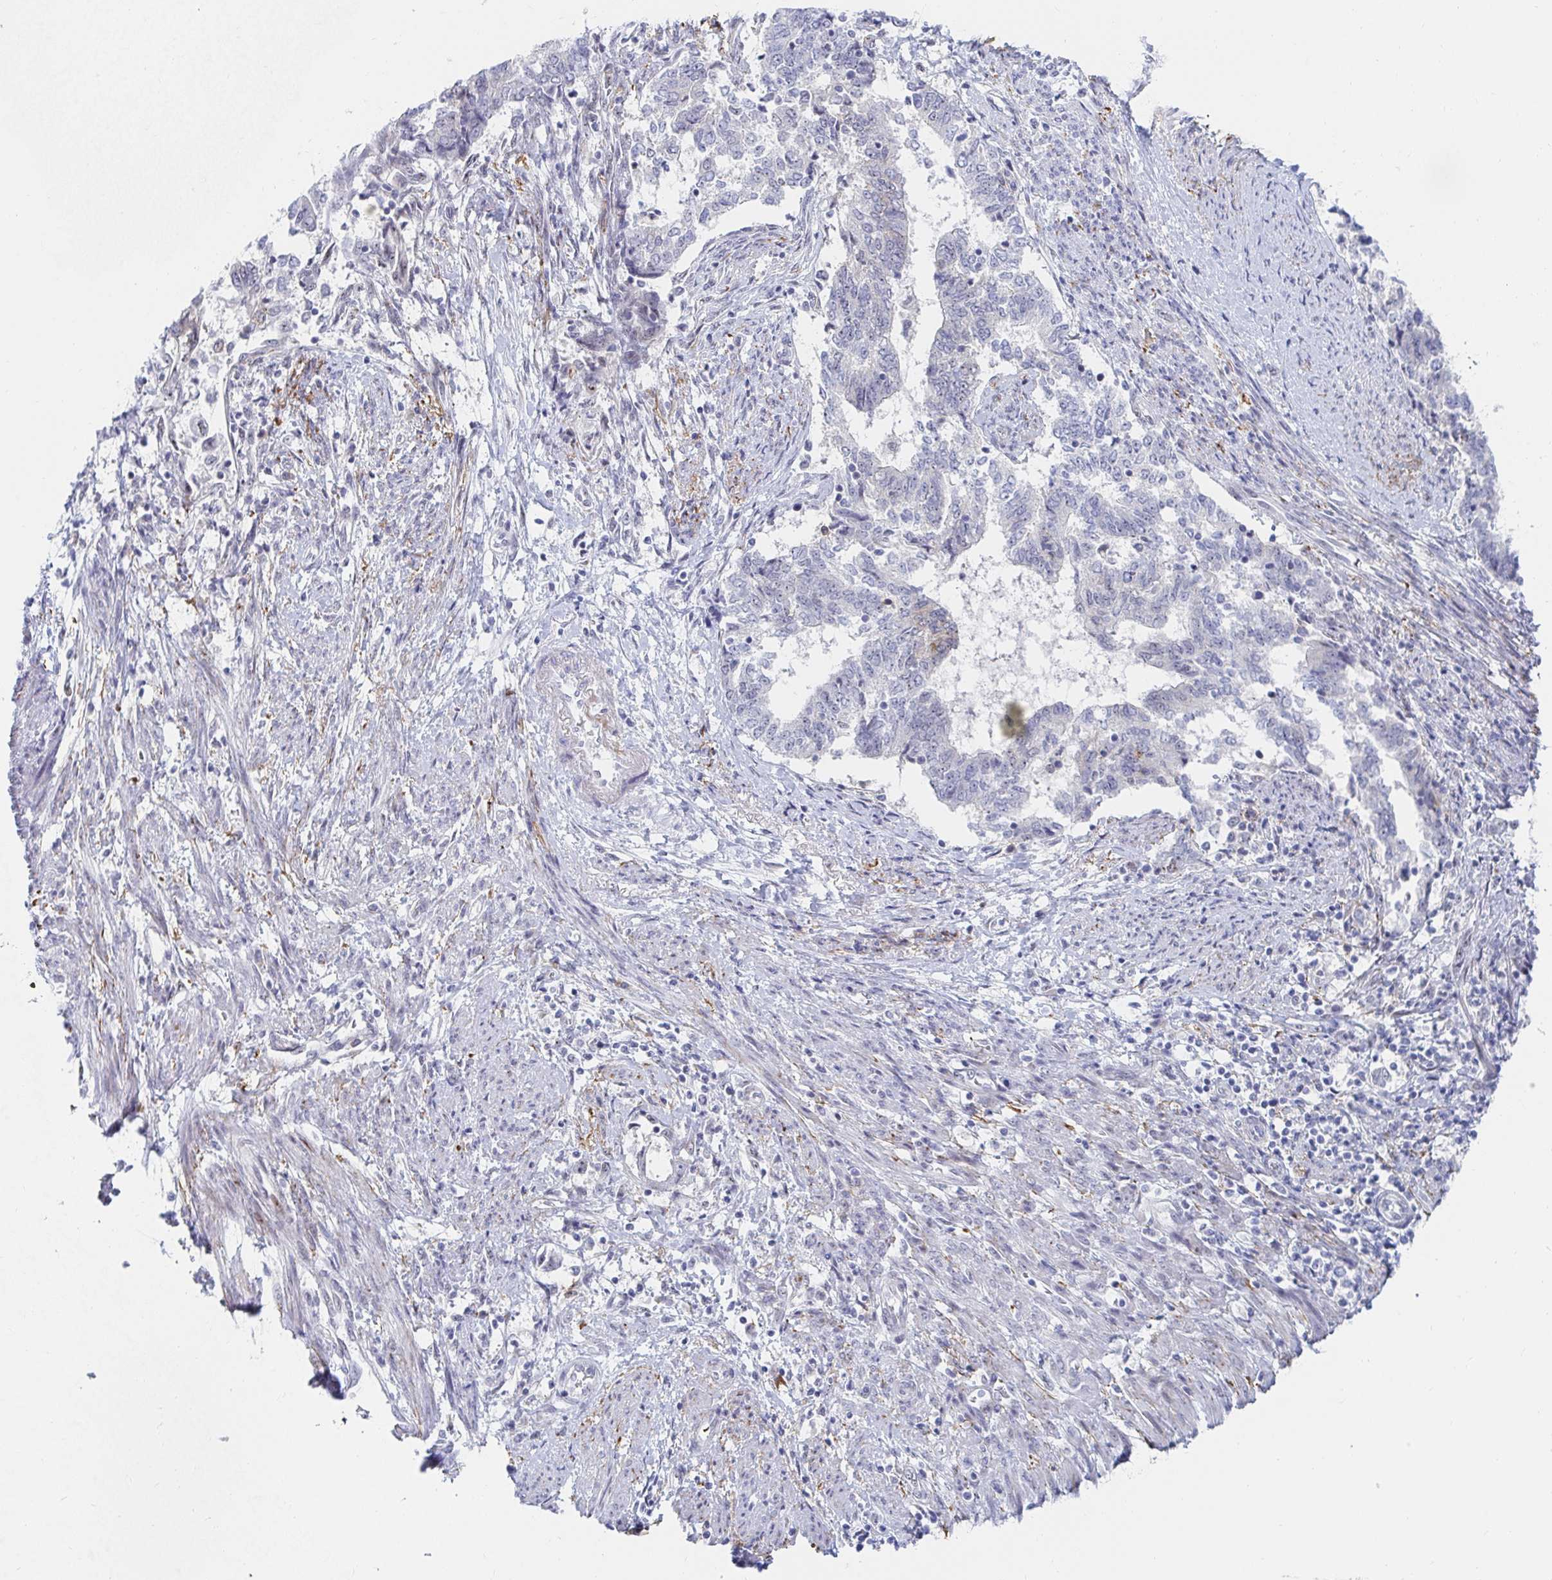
{"staining": {"intensity": "negative", "quantity": "none", "location": "none"}, "tissue": "endometrial cancer", "cell_type": "Tumor cells", "image_type": "cancer", "snomed": [{"axis": "morphology", "description": "Adenocarcinoma, NOS"}, {"axis": "topography", "description": "Endometrium"}], "caption": "A histopathology image of adenocarcinoma (endometrial) stained for a protein reveals no brown staining in tumor cells.", "gene": "COL28A1", "patient": {"sex": "female", "age": 65}}